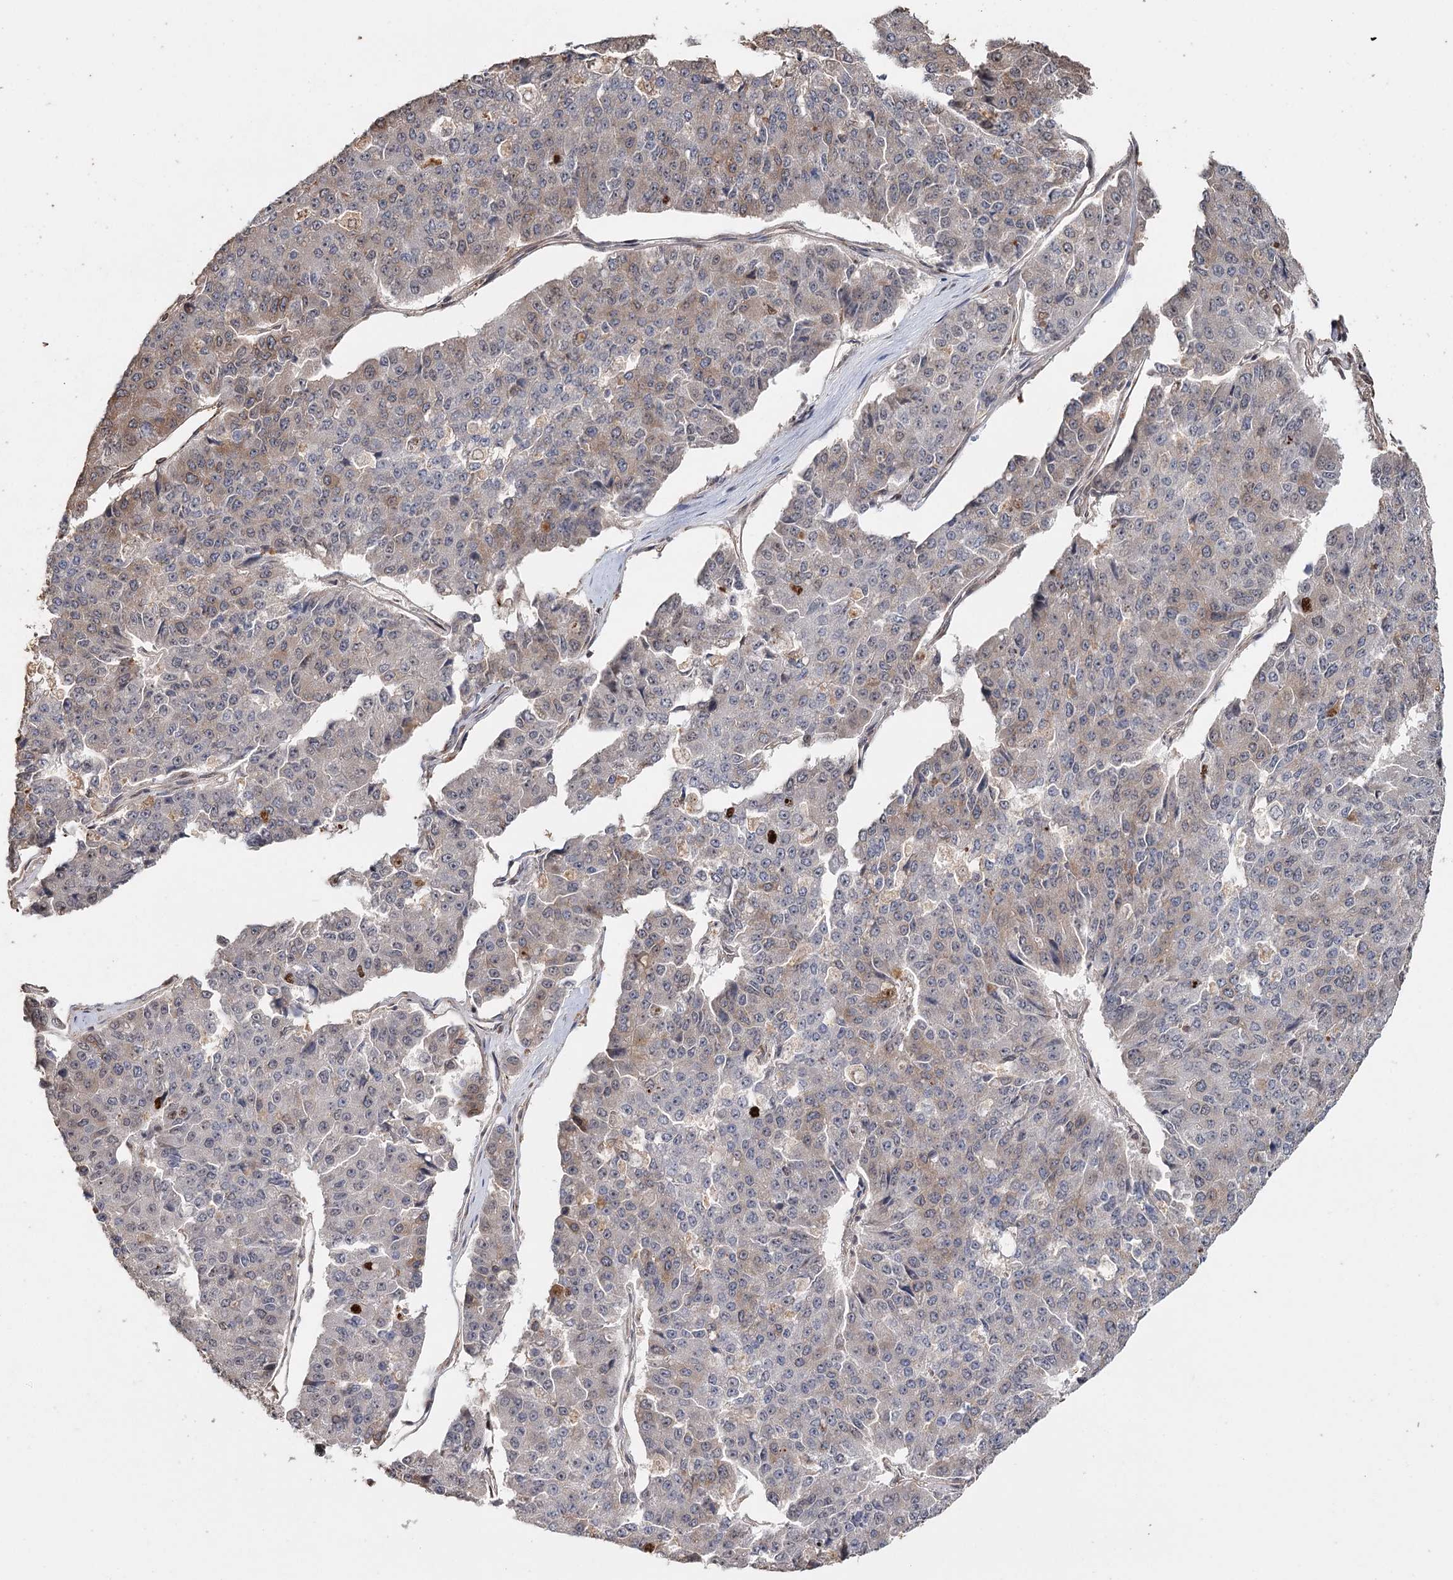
{"staining": {"intensity": "negative", "quantity": "none", "location": "none"}, "tissue": "pancreatic cancer", "cell_type": "Tumor cells", "image_type": "cancer", "snomed": [{"axis": "morphology", "description": "Adenocarcinoma, NOS"}, {"axis": "topography", "description": "Pancreas"}], "caption": "Histopathology image shows no significant protein positivity in tumor cells of pancreatic cancer.", "gene": "SYVN1", "patient": {"sex": "male", "age": 50}}